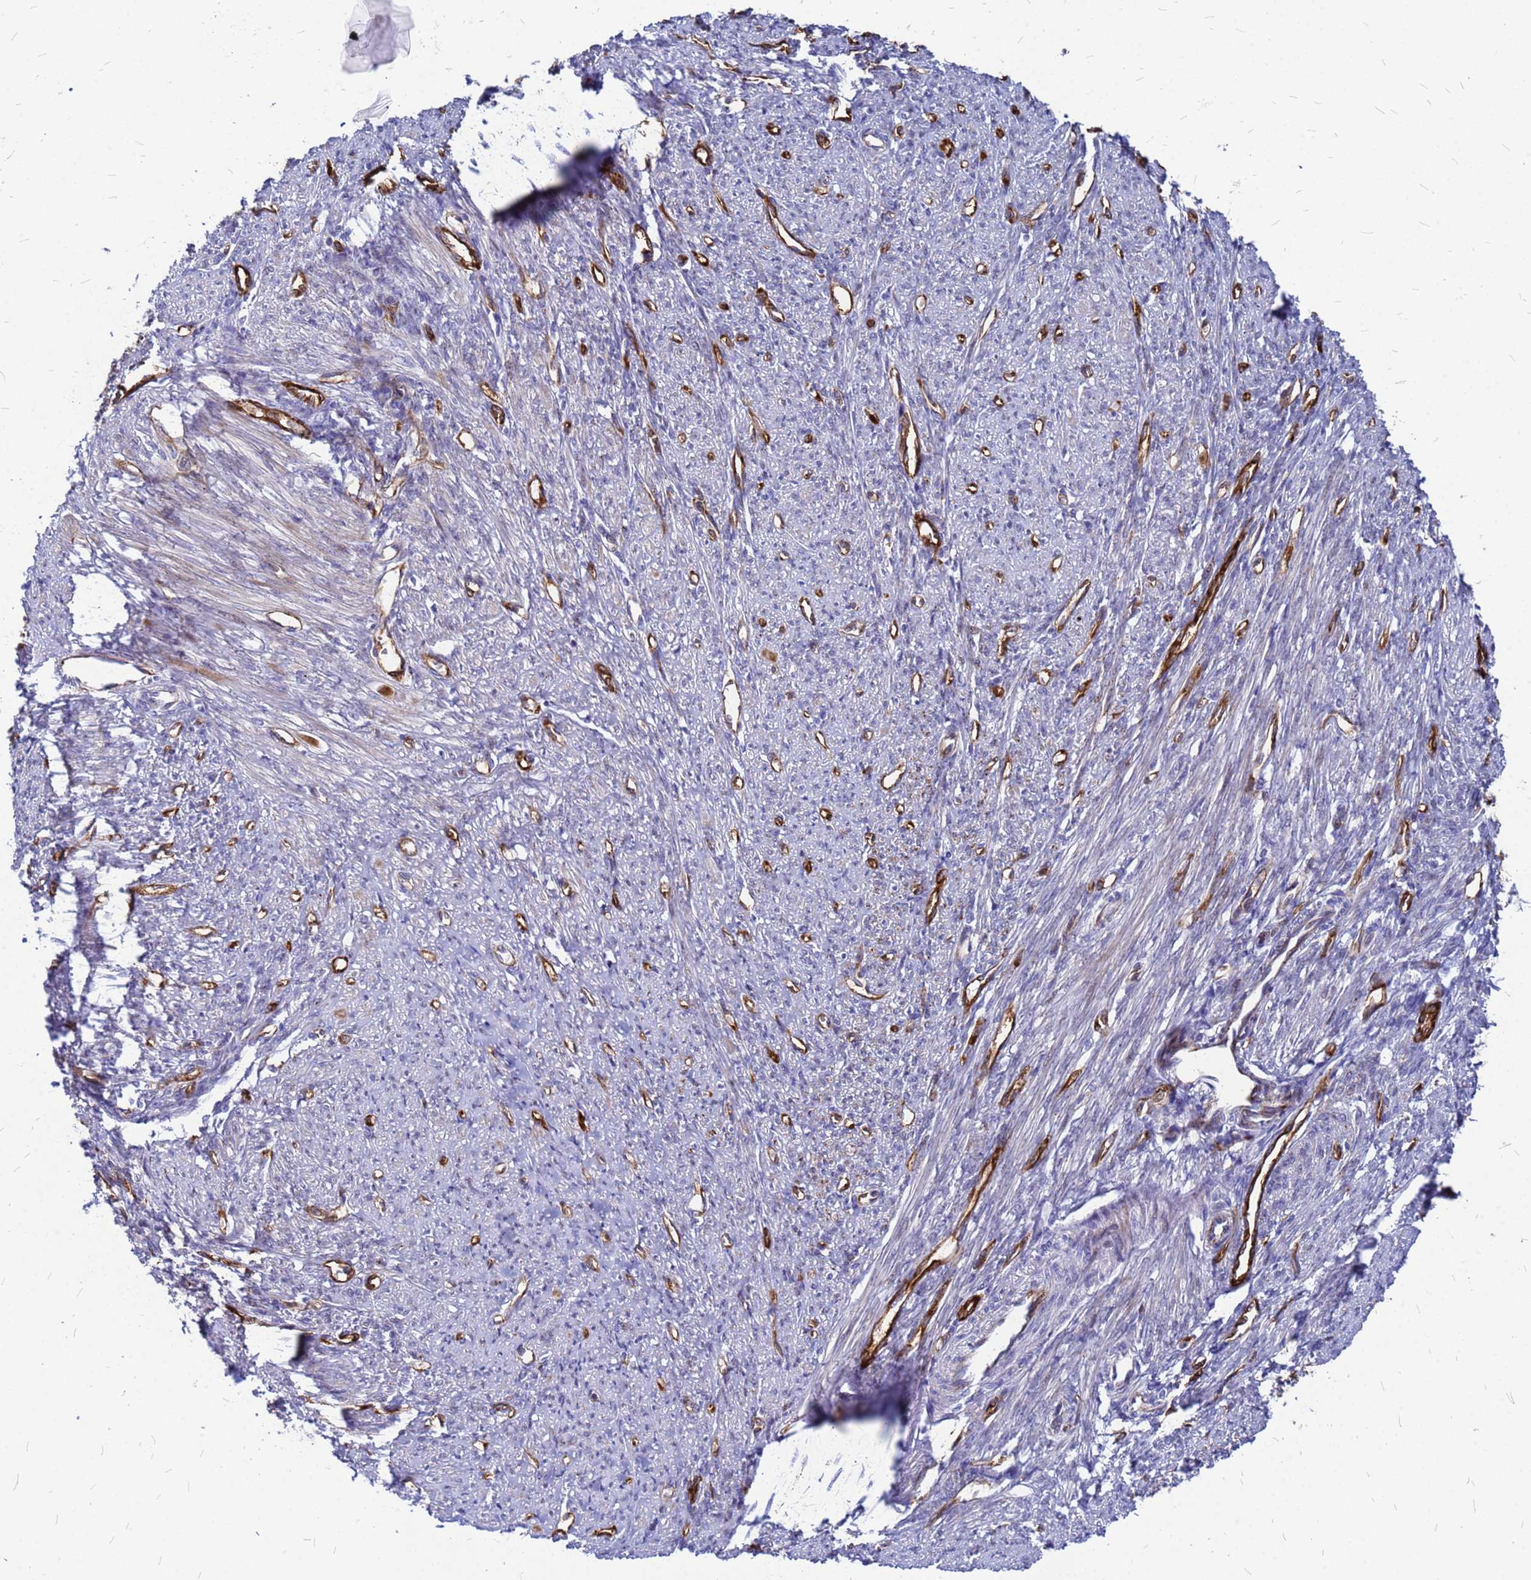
{"staining": {"intensity": "moderate", "quantity": "25%-75%", "location": "cytoplasmic/membranous"}, "tissue": "smooth muscle", "cell_type": "Smooth muscle cells", "image_type": "normal", "snomed": [{"axis": "morphology", "description": "Normal tissue, NOS"}, {"axis": "topography", "description": "Smooth muscle"}, {"axis": "topography", "description": "Uterus"}], "caption": "The image exhibits staining of unremarkable smooth muscle, revealing moderate cytoplasmic/membranous protein positivity (brown color) within smooth muscle cells.", "gene": "NOSTRIN", "patient": {"sex": "female", "age": 59}}